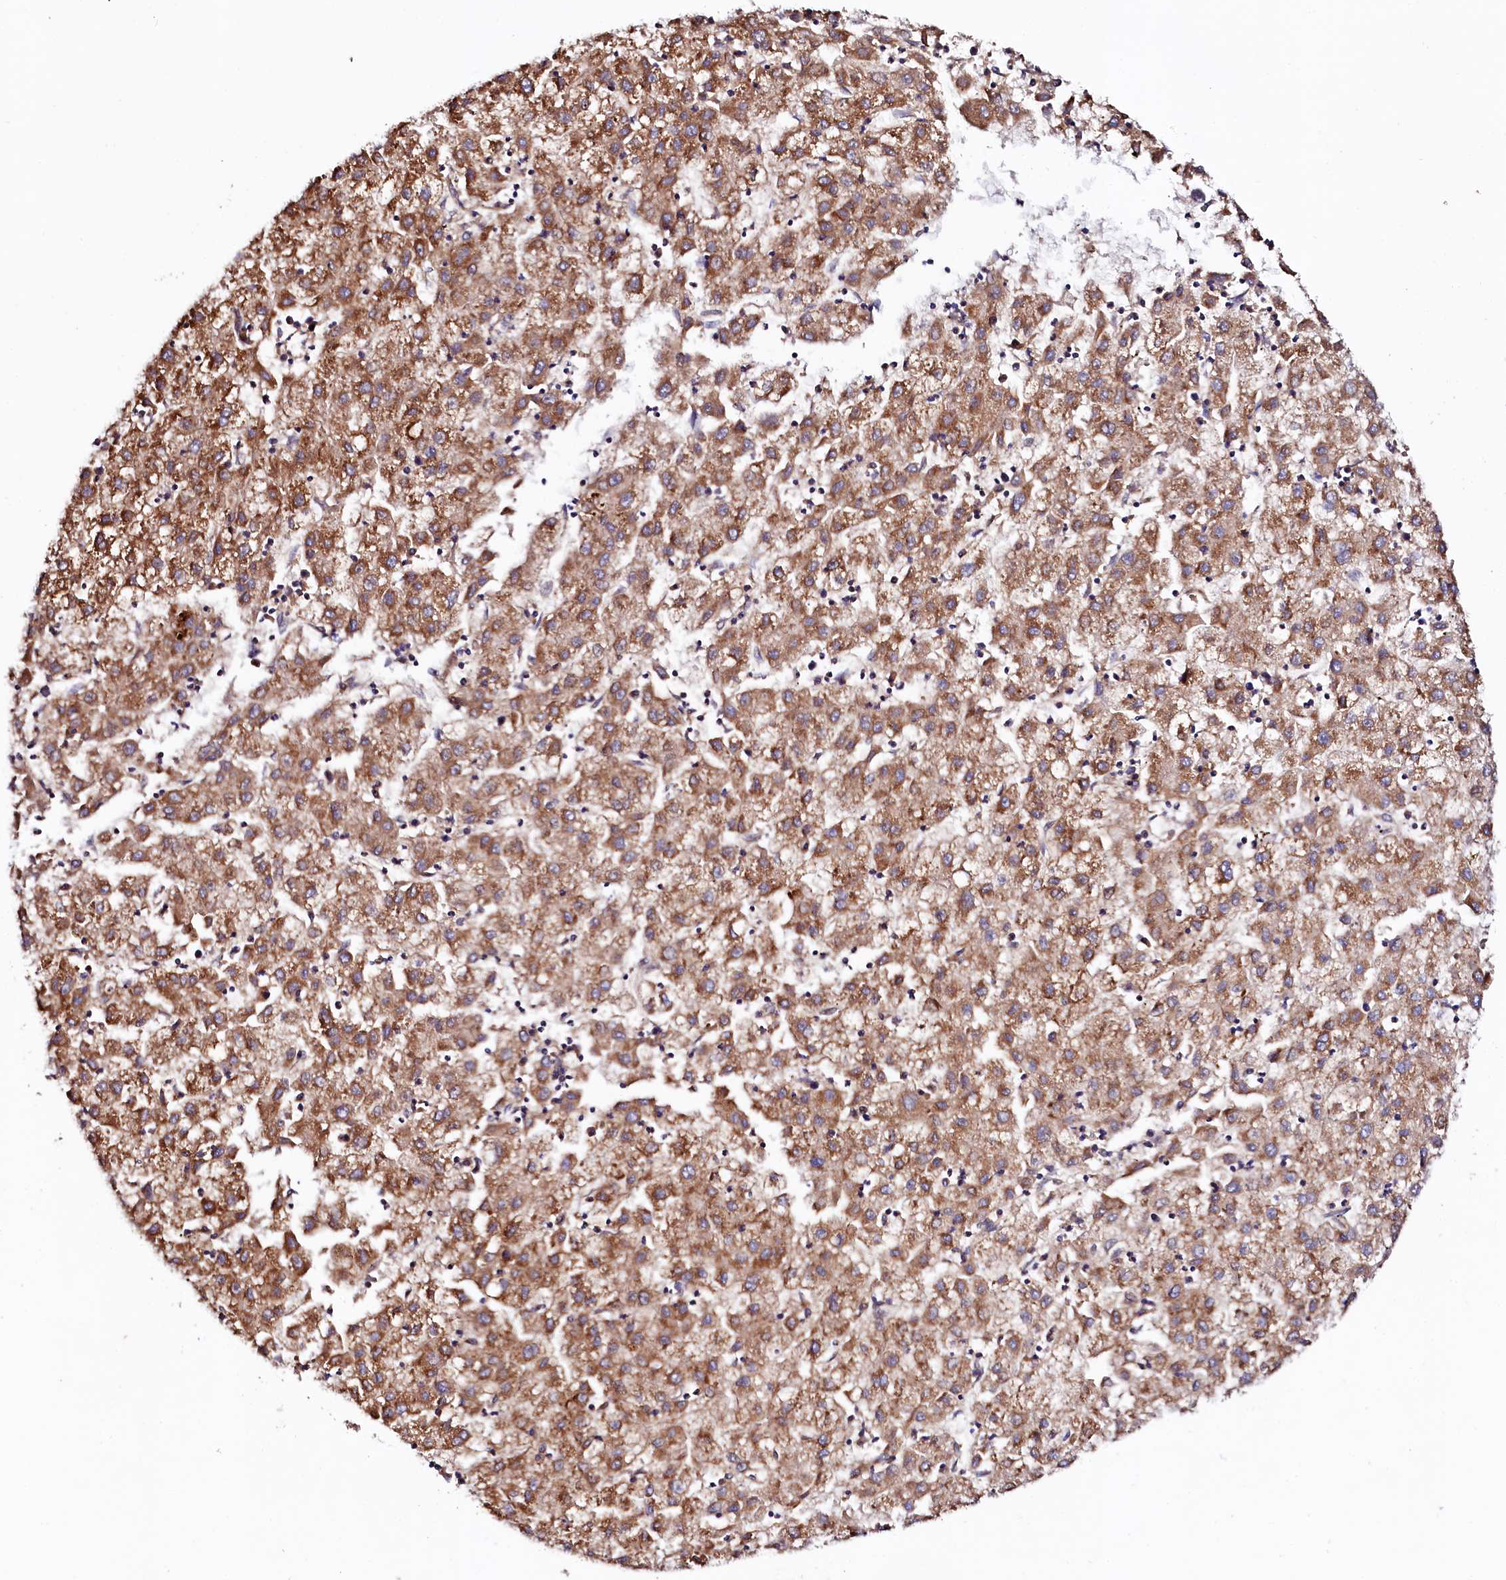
{"staining": {"intensity": "moderate", "quantity": ">75%", "location": "cytoplasmic/membranous"}, "tissue": "liver cancer", "cell_type": "Tumor cells", "image_type": "cancer", "snomed": [{"axis": "morphology", "description": "Carcinoma, Hepatocellular, NOS"}, {"axis": "topography", "description": "Liver"}], "caption": "This photomicrograph reveals immunohistochemistry staining of liver hepatocellular carcinoma, with medium moderate cytoplasmic/membranous positivity in about >75% of tumor cells.", "gene": "UBE3C", "patient": {"sex": "male", "age": 72}}